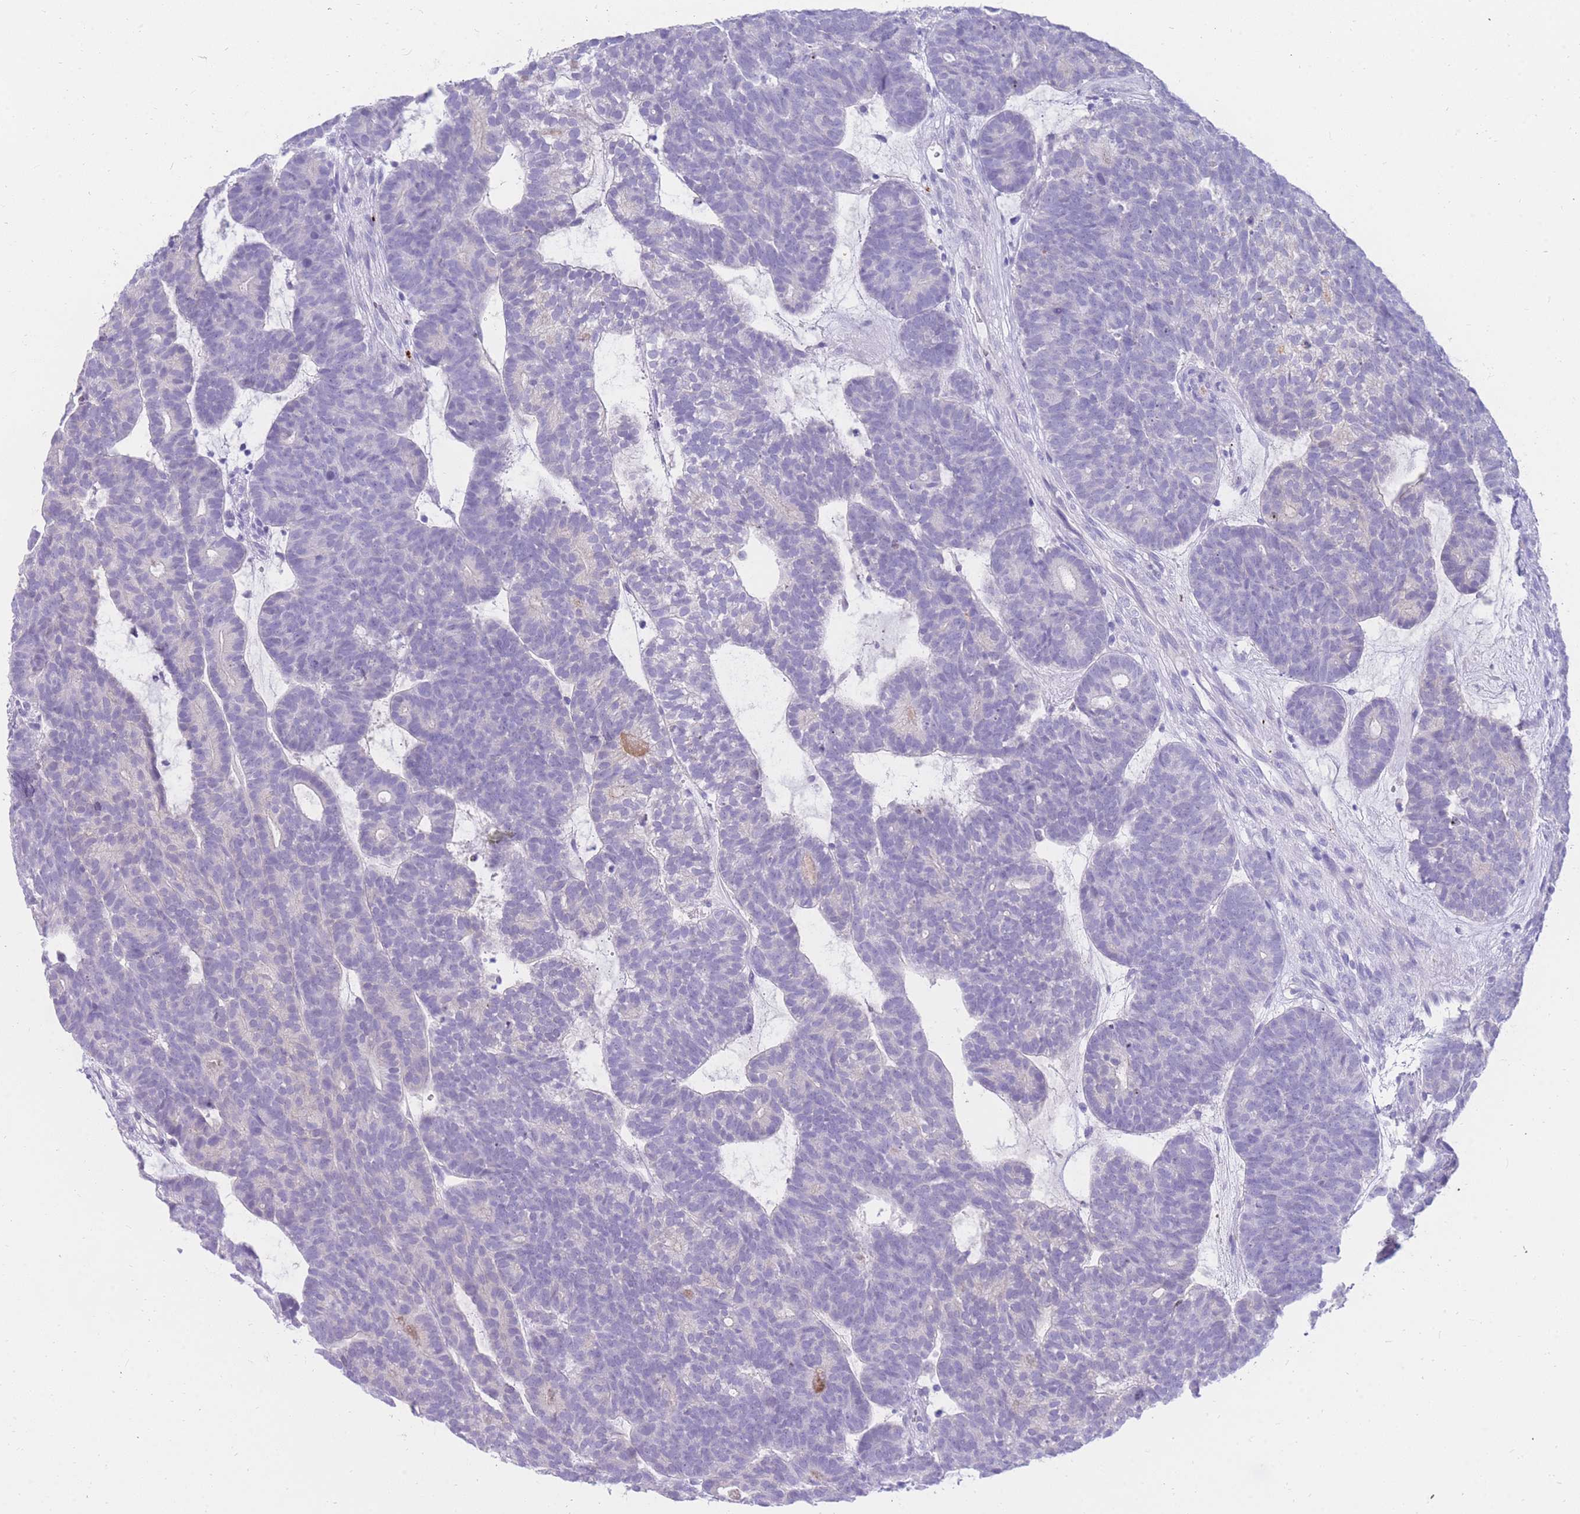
{"staining": {"intensity": "negative", "quantity": "none", "location": "none"}, "tissue": "head and neck cancer", "cell_type": "Tumor cells", "image_type": "cancer", "snomed": [{"axis": "morphology", "description": "Adenocarcinoma, NOS"}, {"axis": "topography", "description": "Head-Neck"}], "caption": "Immunohistochemical staining of human head and neck cancer (adenocarcinoma) exhibits no significant staining in tumor cells.", "gene": "NKX1-2", "patient": {"sex": "female", "age": 81}}